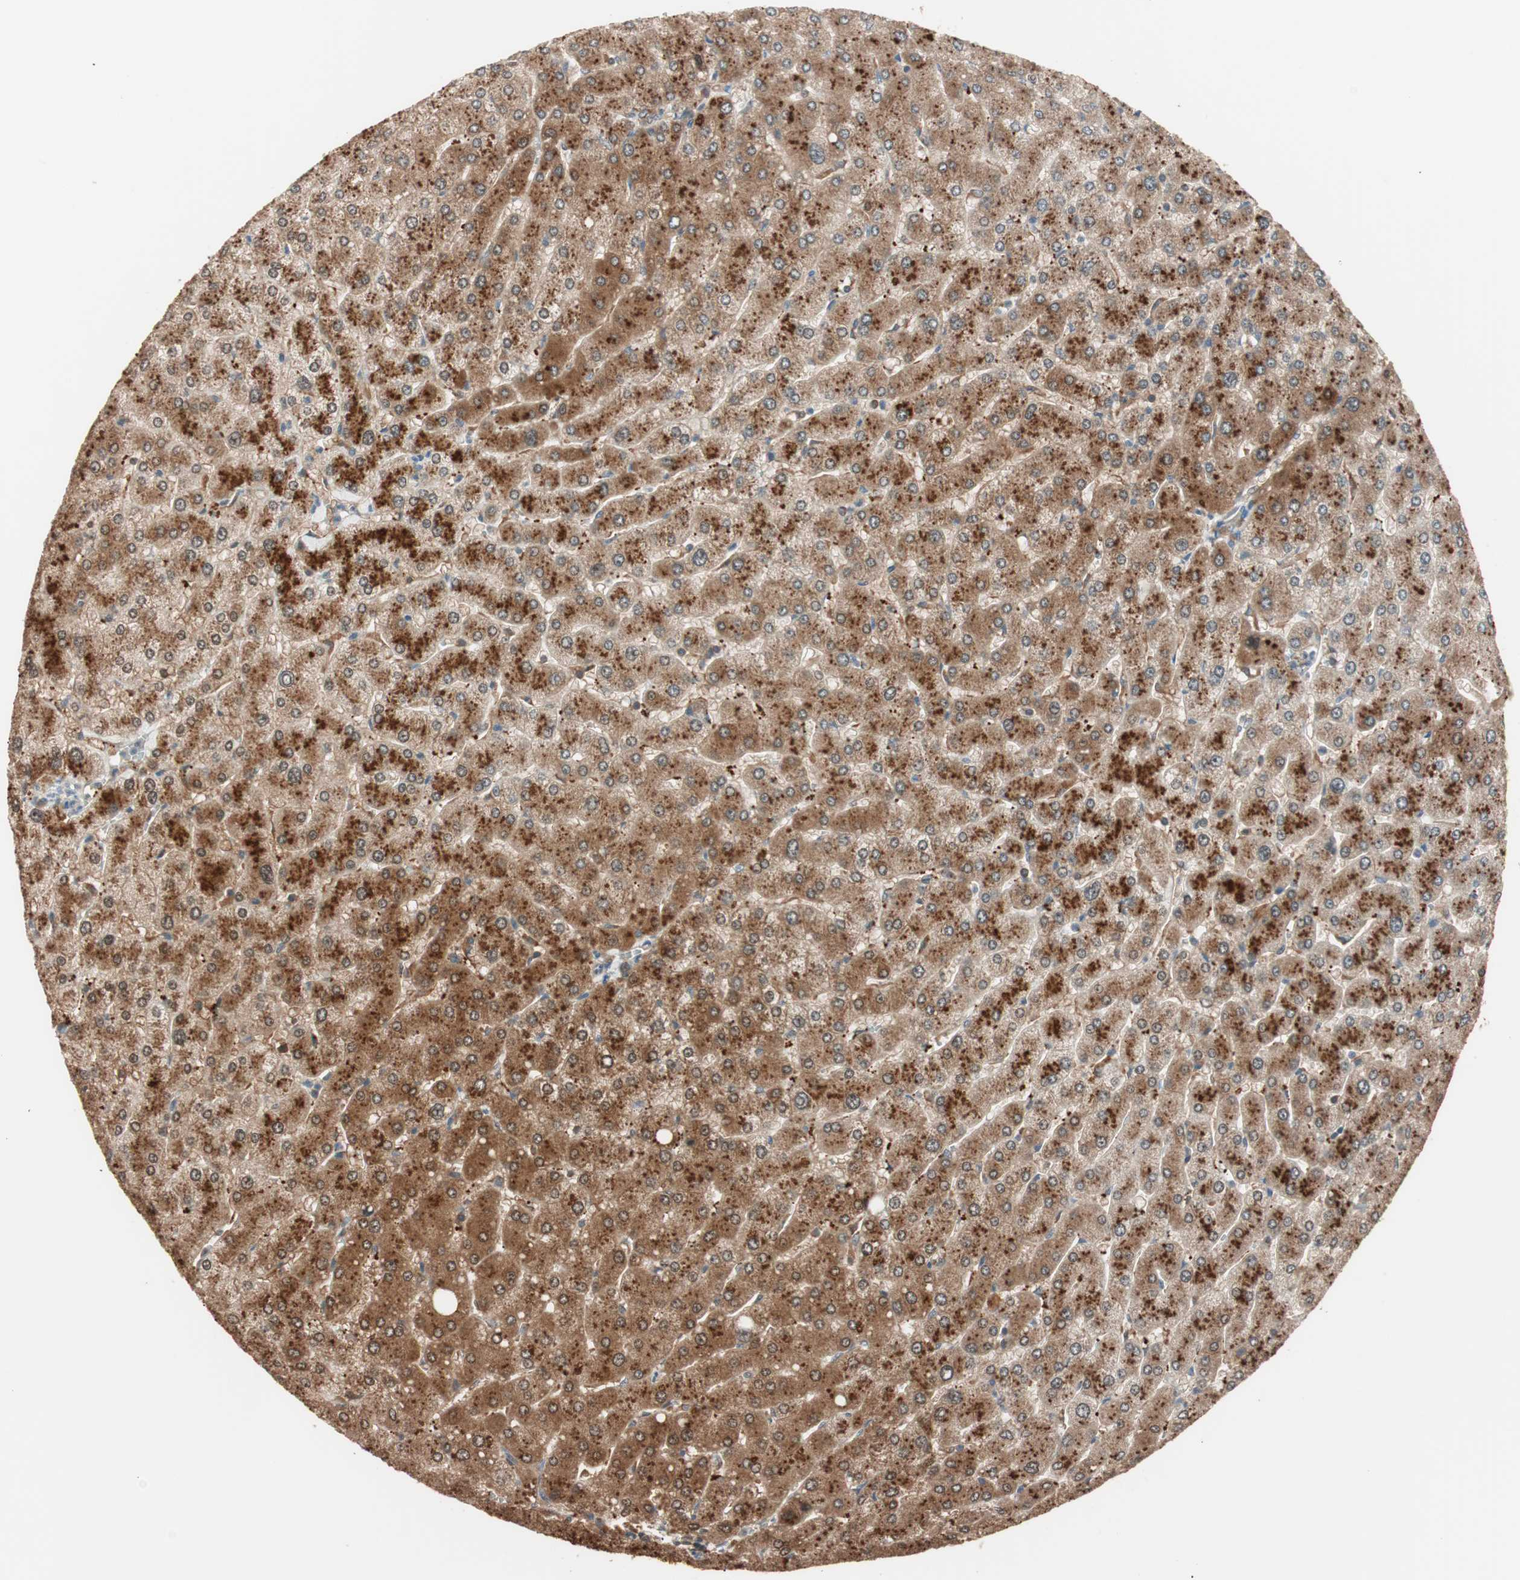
{"staining": {"intensity": "moderate", "quantity": ">75%", "location": "cytoplasmic/membranous"}, "tissue": "liver", "cell_type": "Hepatocytes", "image_type": "normal", "snomed": [{"axis": "morphology", "description": "Normal tissue, NOS"}, {"axis": "topography", "description": "Liver"}], "caption": "Liver stained with DAB immunohistochemistry exhibits medium levels of moderate cytoplasmic/membranous staining in approximately >75% of hepatocytes.", "gene": "GALT", "patient": {"sex": "male", "age": 55}}